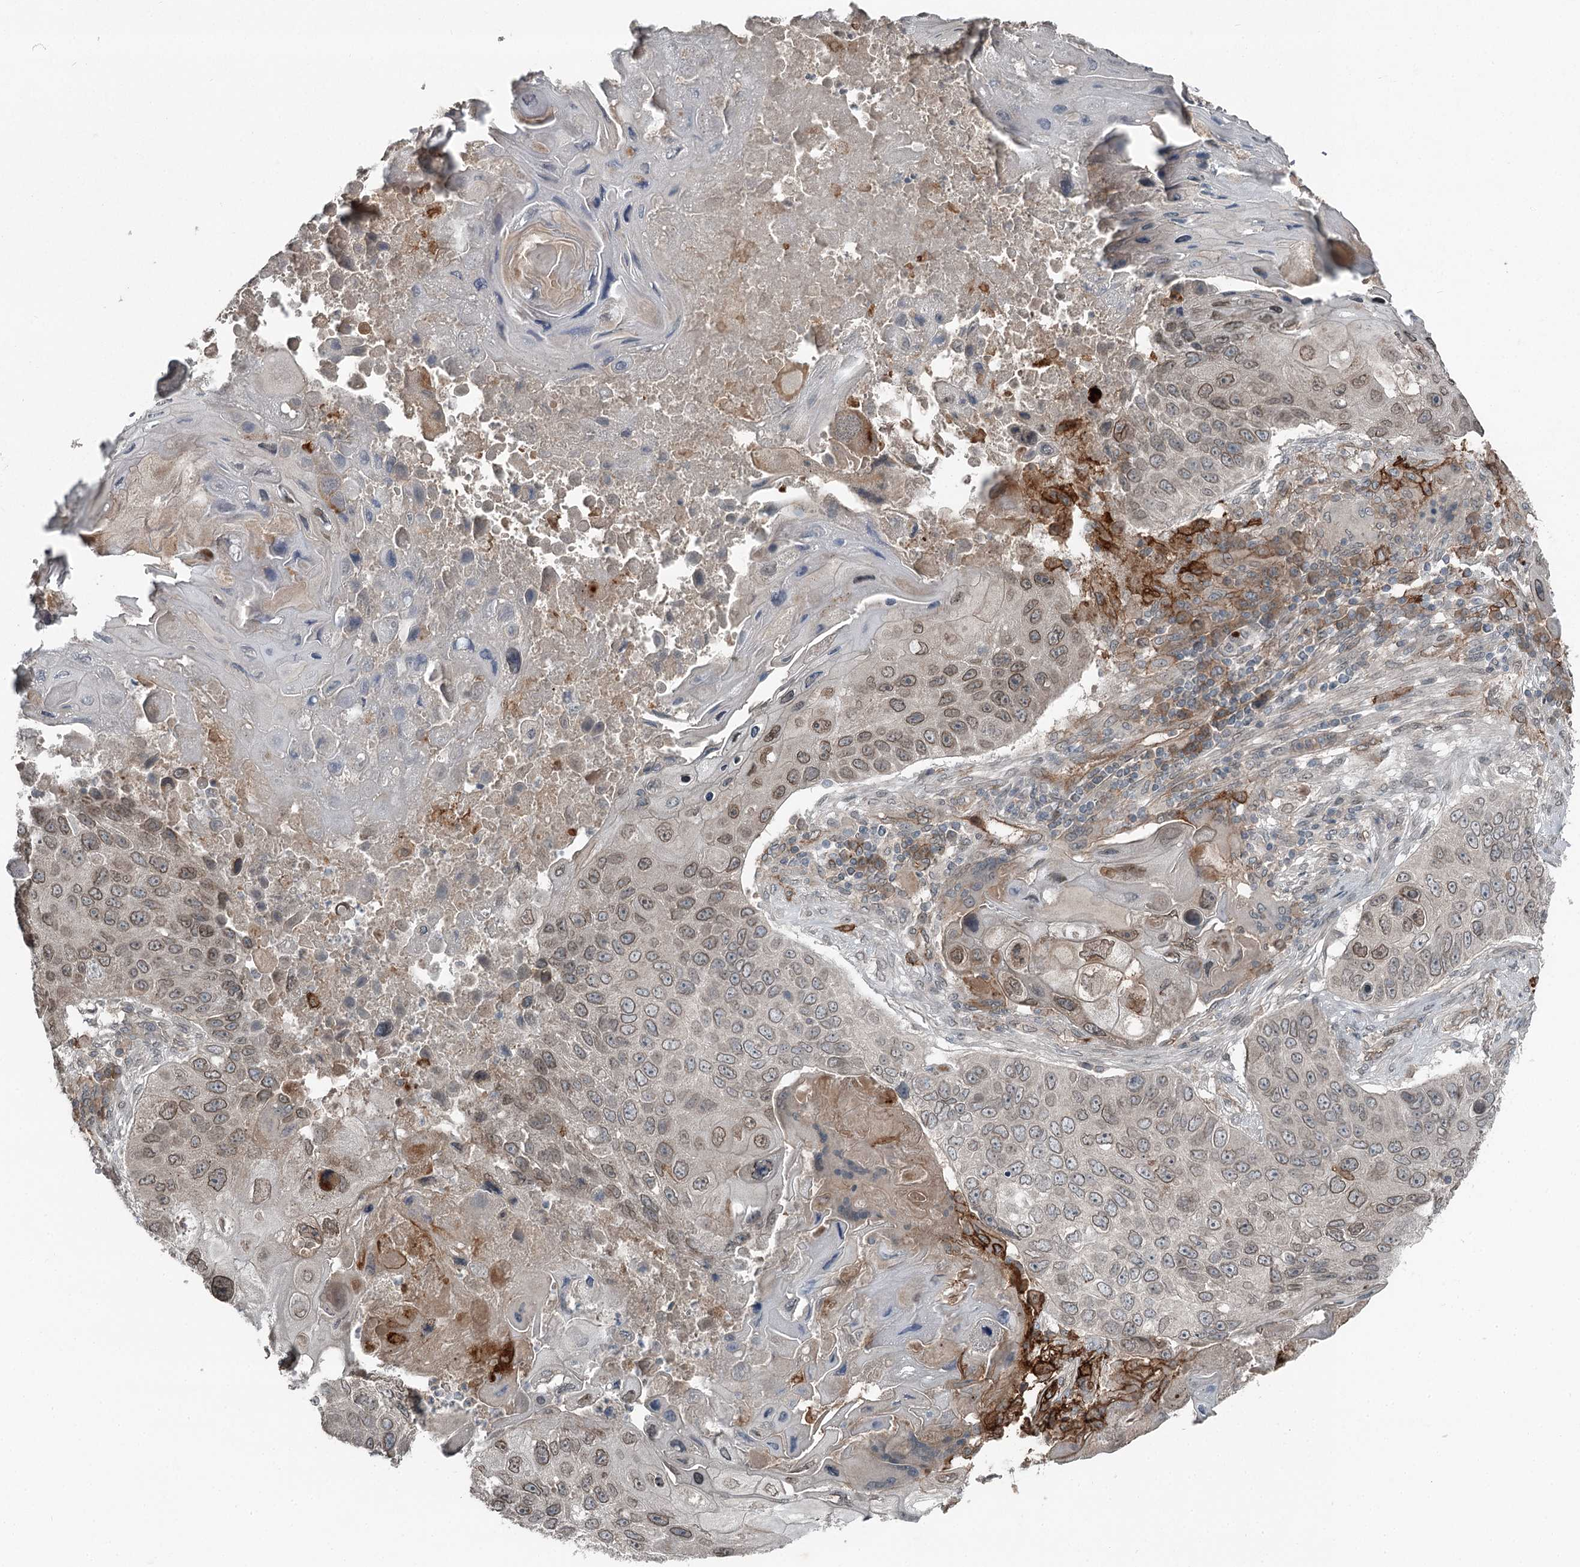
{"staining": {"intensity": "weak", "quantity": "25%-75%", "location": "cytoplasmic/membranous,nuclear"}, "tissue": "lung cancer", "cell_type": "Tumor cells", "image_type": "cancer", "snomed": [{"axis": "morphology", "description": "Squamous cell carcinoma, NOS"}, {"axis": "topography", "description": "Lung"}], "caption": "This is an image of immunohistochemistry staining of lung cancer, which shows weak expression in the cytoplasmic/membranous and nuclear of tumor cells.", "gene": "SLC39A8", "patient": {"sex": "male", "age": 61}}